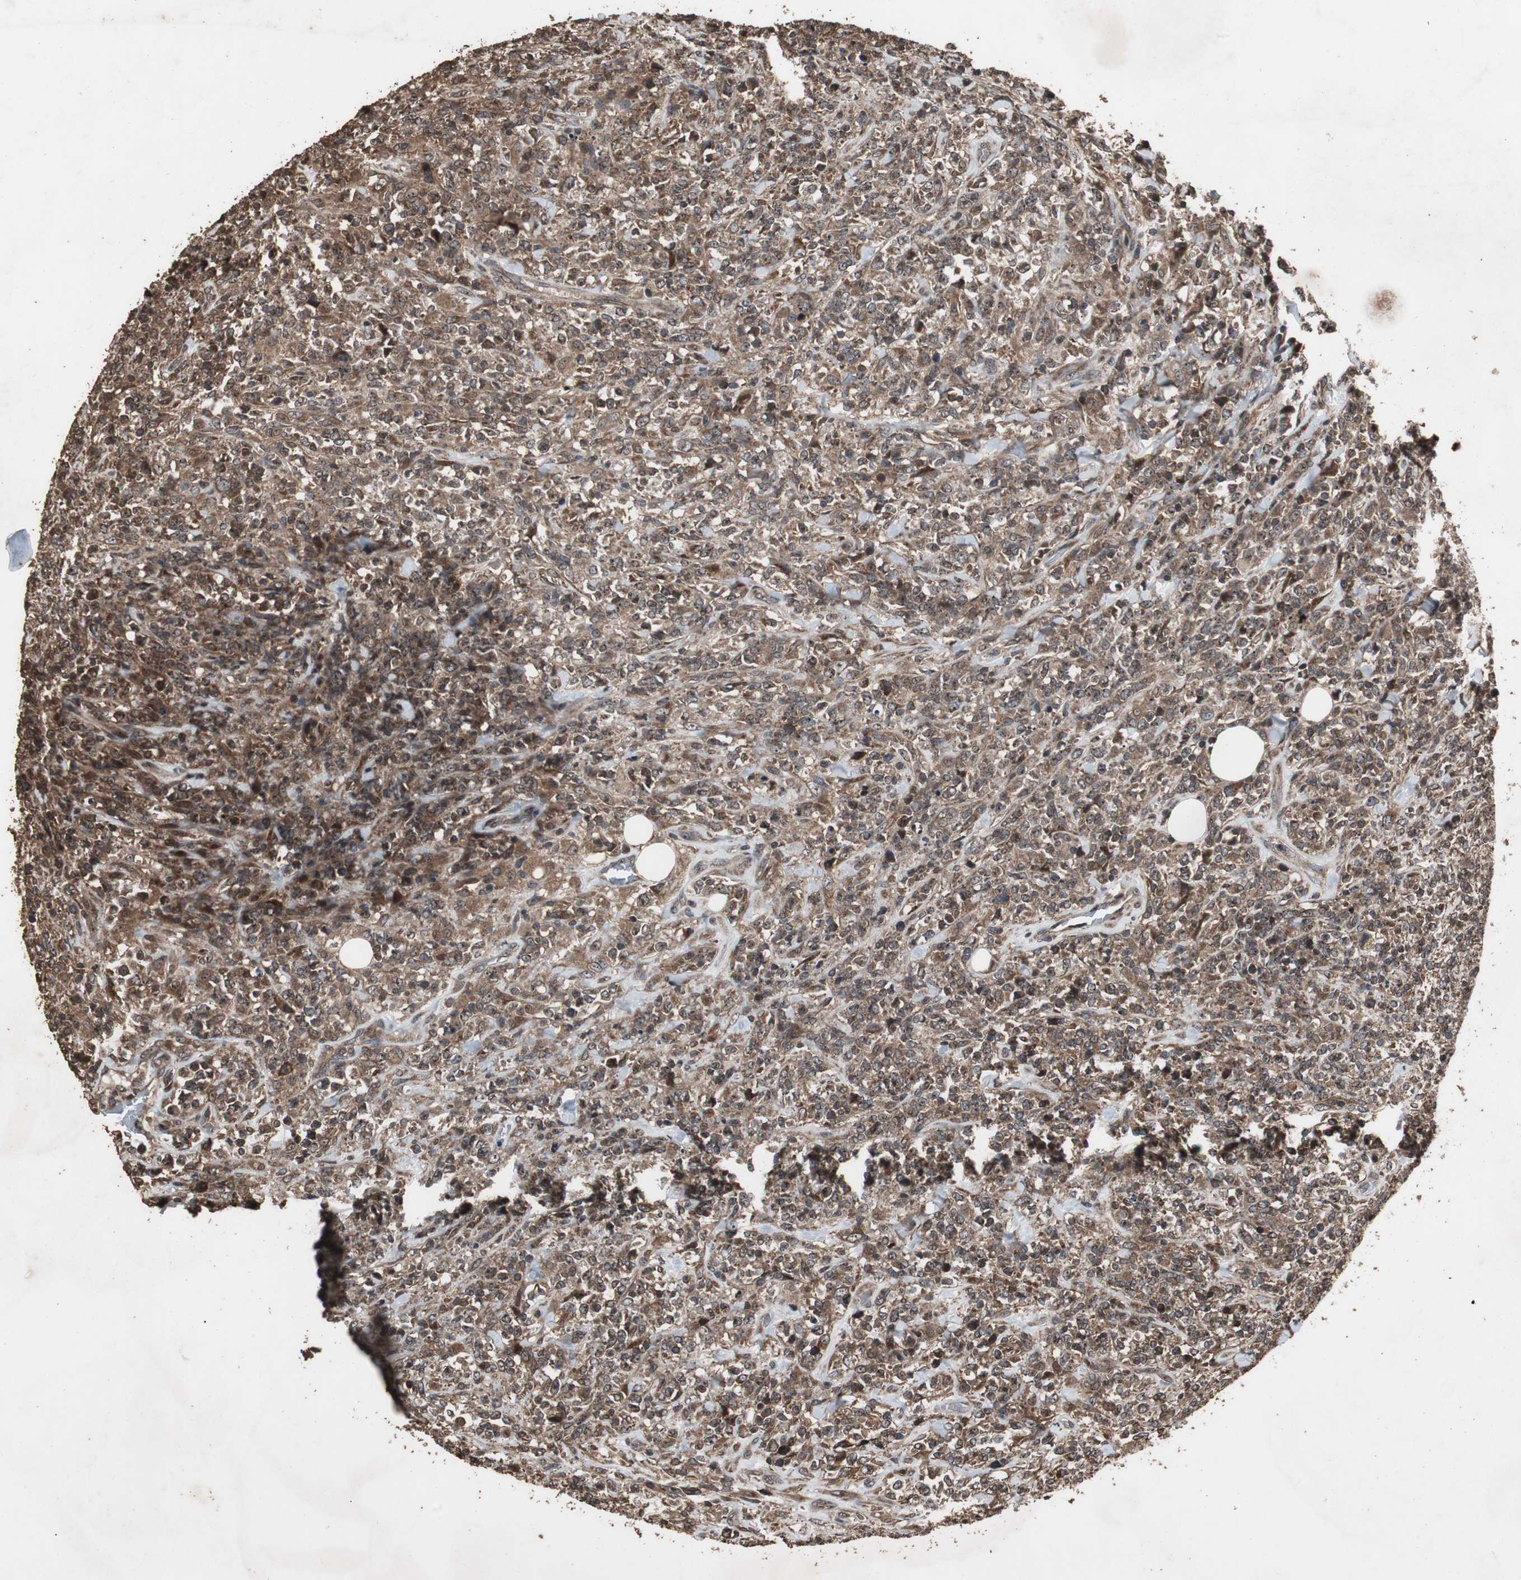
{"staining": {"intensity": "moderate", "quantity": ">75%", "location": "cytoplasmic/membranous"}, "tissue": "lymphoma", "cell_type": "Tumor cells", "image_type": "cancer", "snomed": [{"axis": "morphology", "description": "Malignant lymphoma, non-Hodgkin's type, High grade"}, {"axis": "topography", "description": "Soft tissue"}], "caption": "A photomicrograph of human lymphoma stained for a protein exhibits moderate cytoplasmic/membranous brown staining in tumor cells.", "gene": "LAMTOR5", "patient": {"sex": "male", "age": 18}}